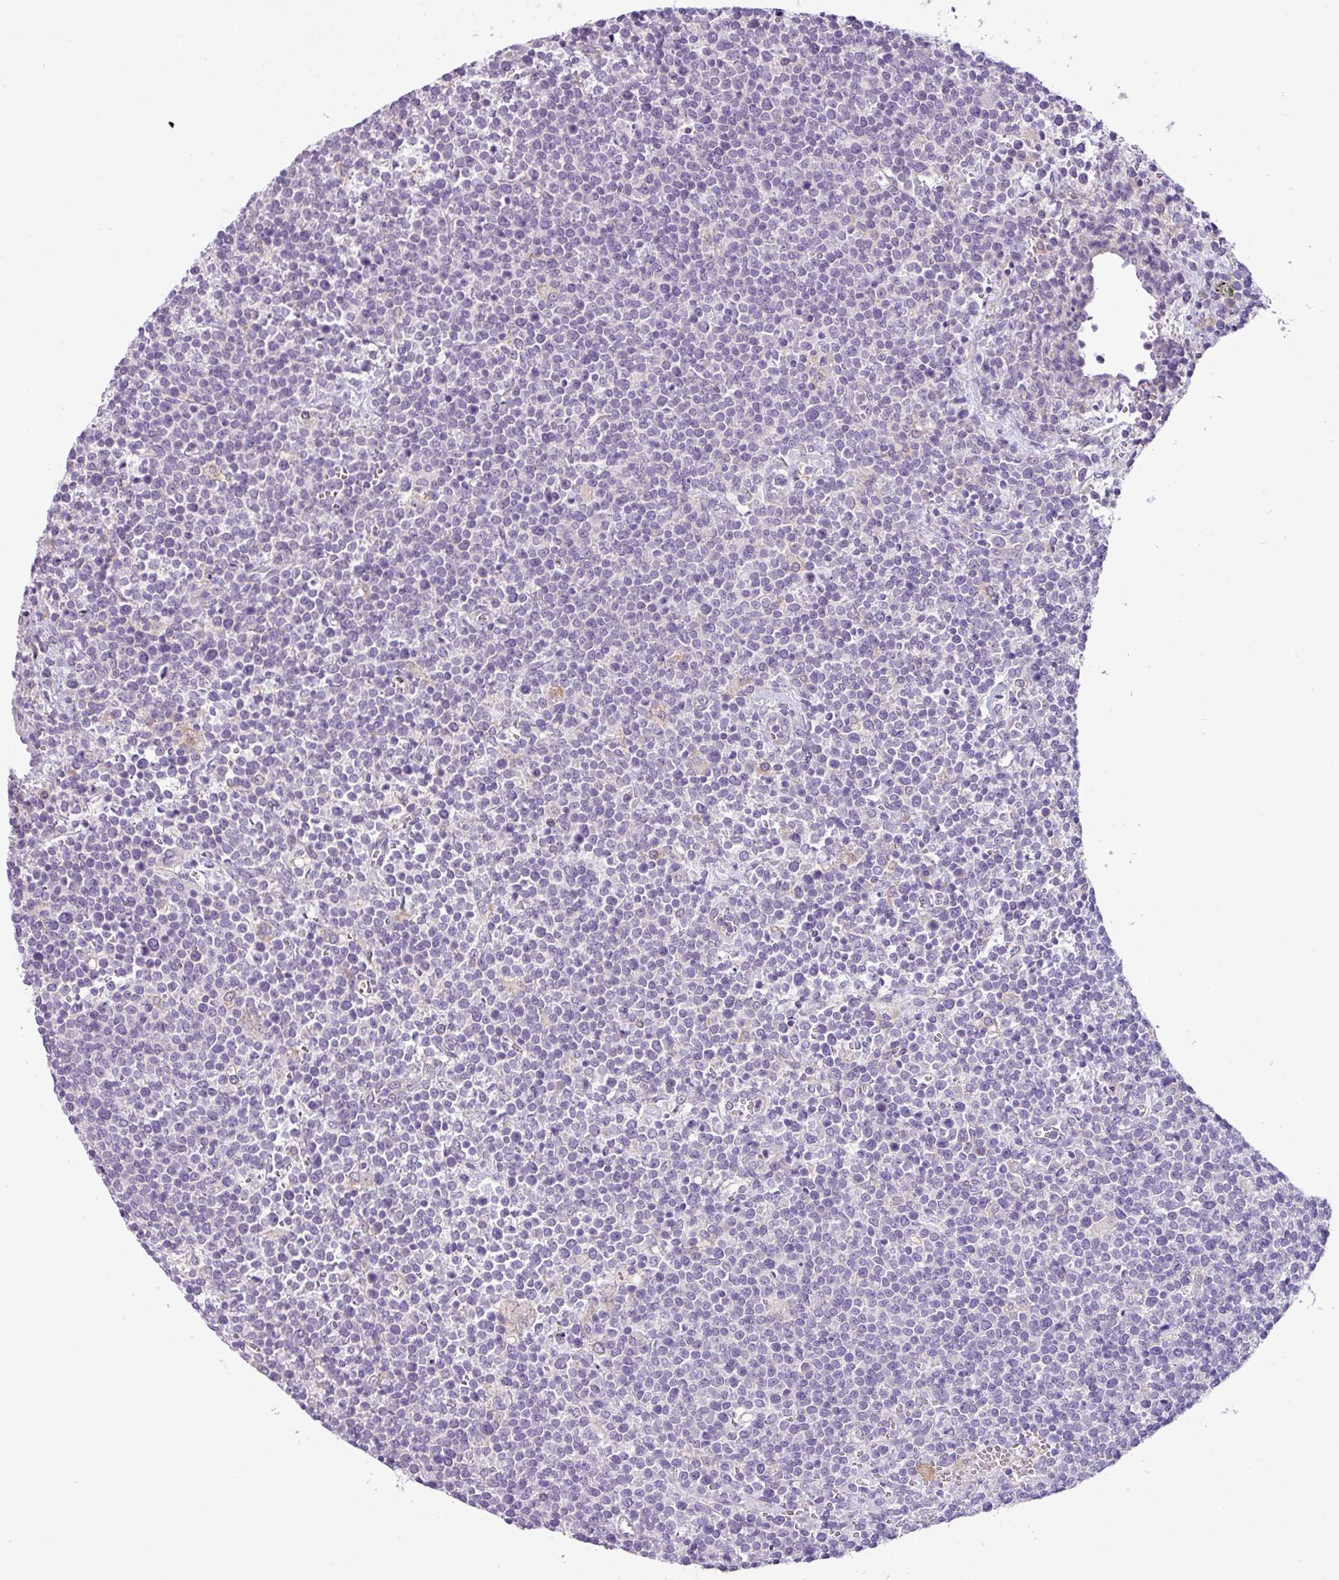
{"staining": {"intensity": "negative", "quantity": "none", "location": "none"}, "tissue": "lymphoma", "cell_type": "Tumor cells", "image_type": "cancer", "snomed": [{"axis": "morphology", "description": "Malignant lymphoma, non-Hodgkin's type, High grade"}, {"axis": "topography", "description": "Lymph node"}], "caption": "DAB immunohistochemical staining of lymphoma displays no significant staining in tumor cells. (Brightfield microscopy of DAB IHC at high magnification).", "gene": "TOR1AIP2", "patient": {"sex": "male", "age": 61}}